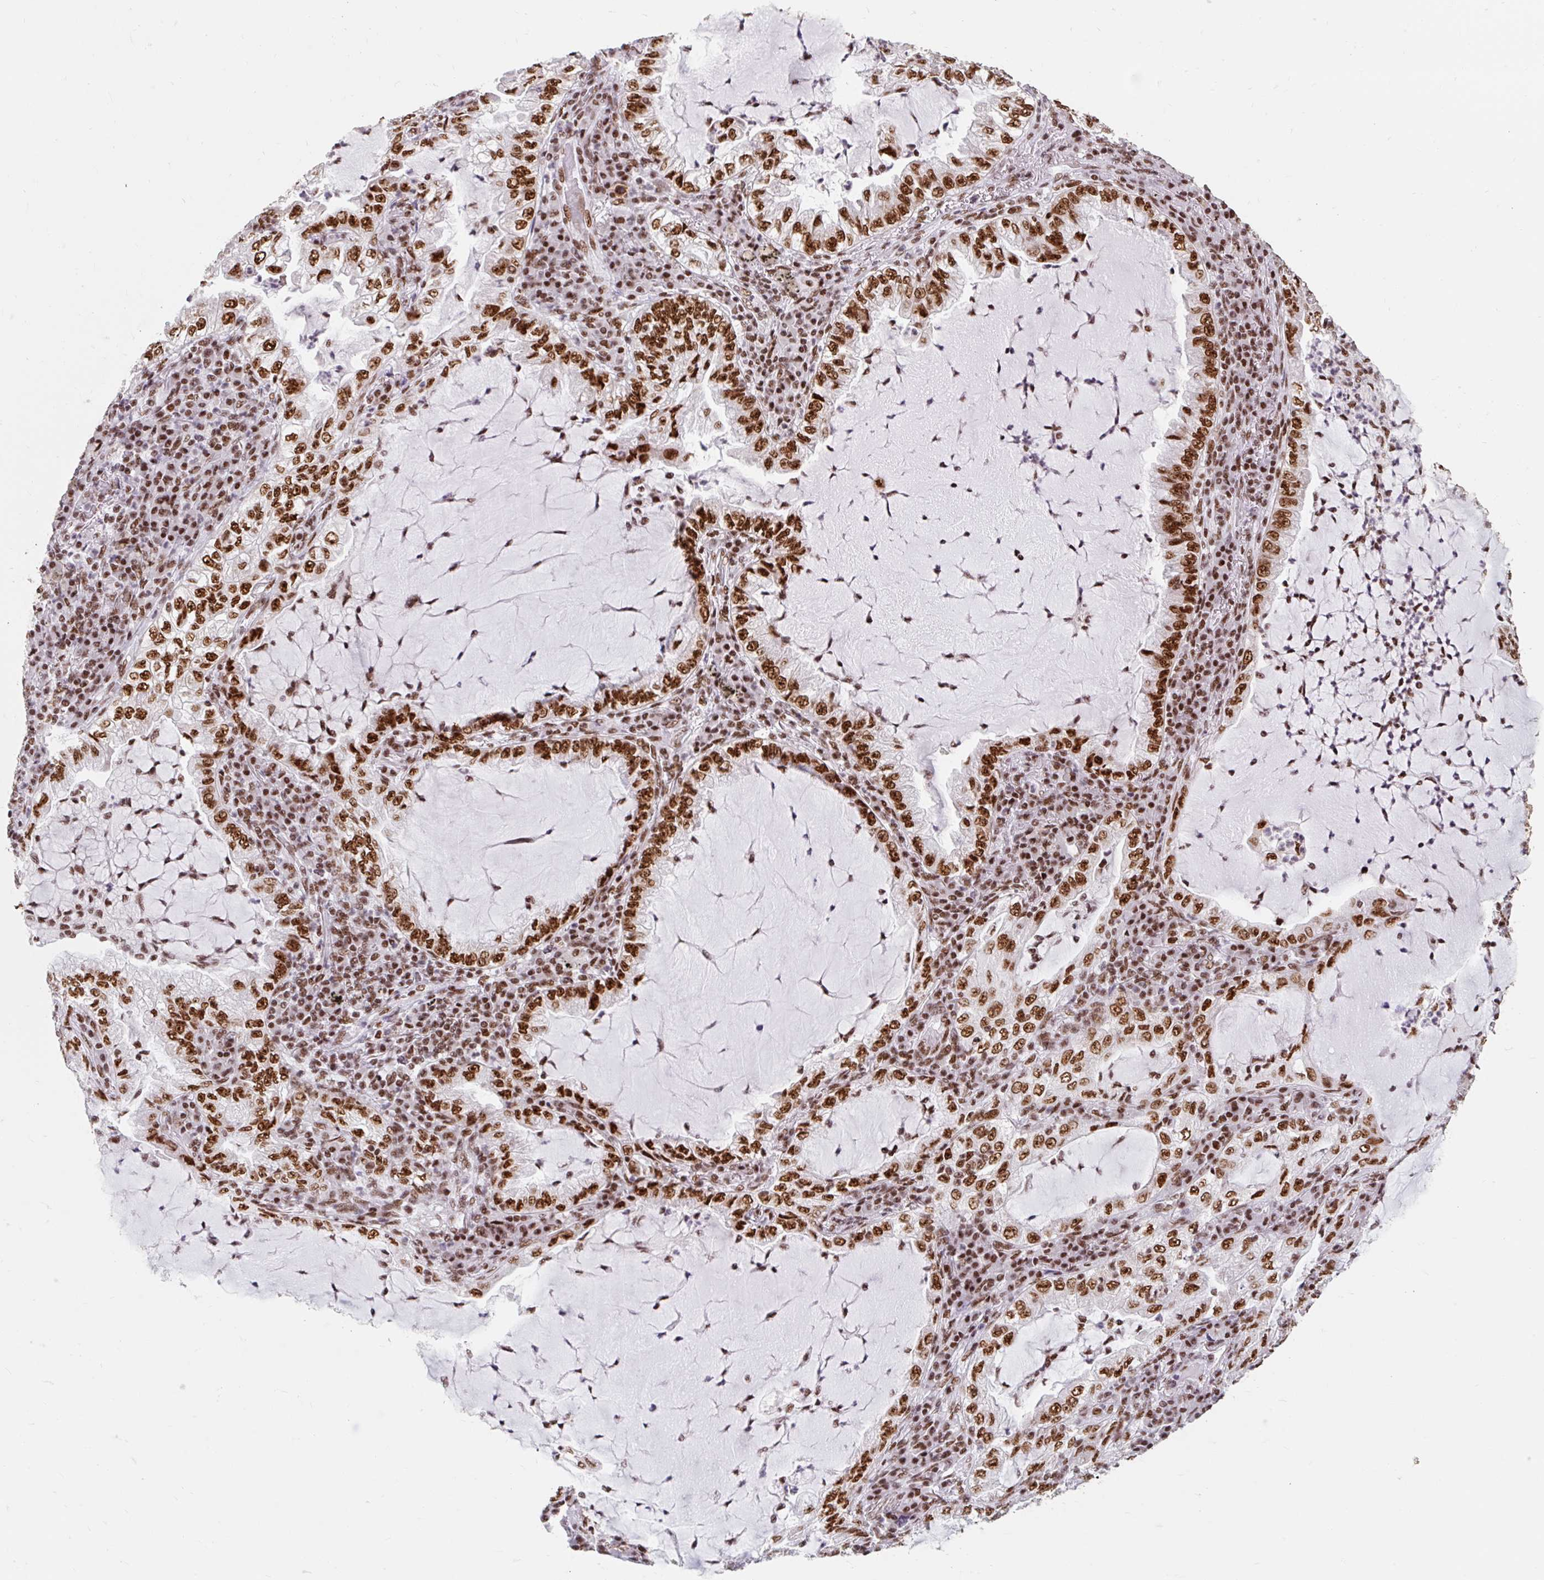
{"staining": {"intensity": "strong", "quantity": ">75%", "location": "nuclear"}, "tissue": "lung cancer", "cell_type": "Tumor cells", "image_type": "cancer", "snomed": [{"axis": "morphology", "description": "Adenocarcinoma, NOS"}, {"axis": "topography", "description": "Lung"}], "caption": "Protein analysis of lung cancer (adenocarcinoma) tissue reveals strong nuclear positivity in about >75% of tumor cells.", "gene": "SRSF10", "patient": {"sex": "female", "age": 73}}